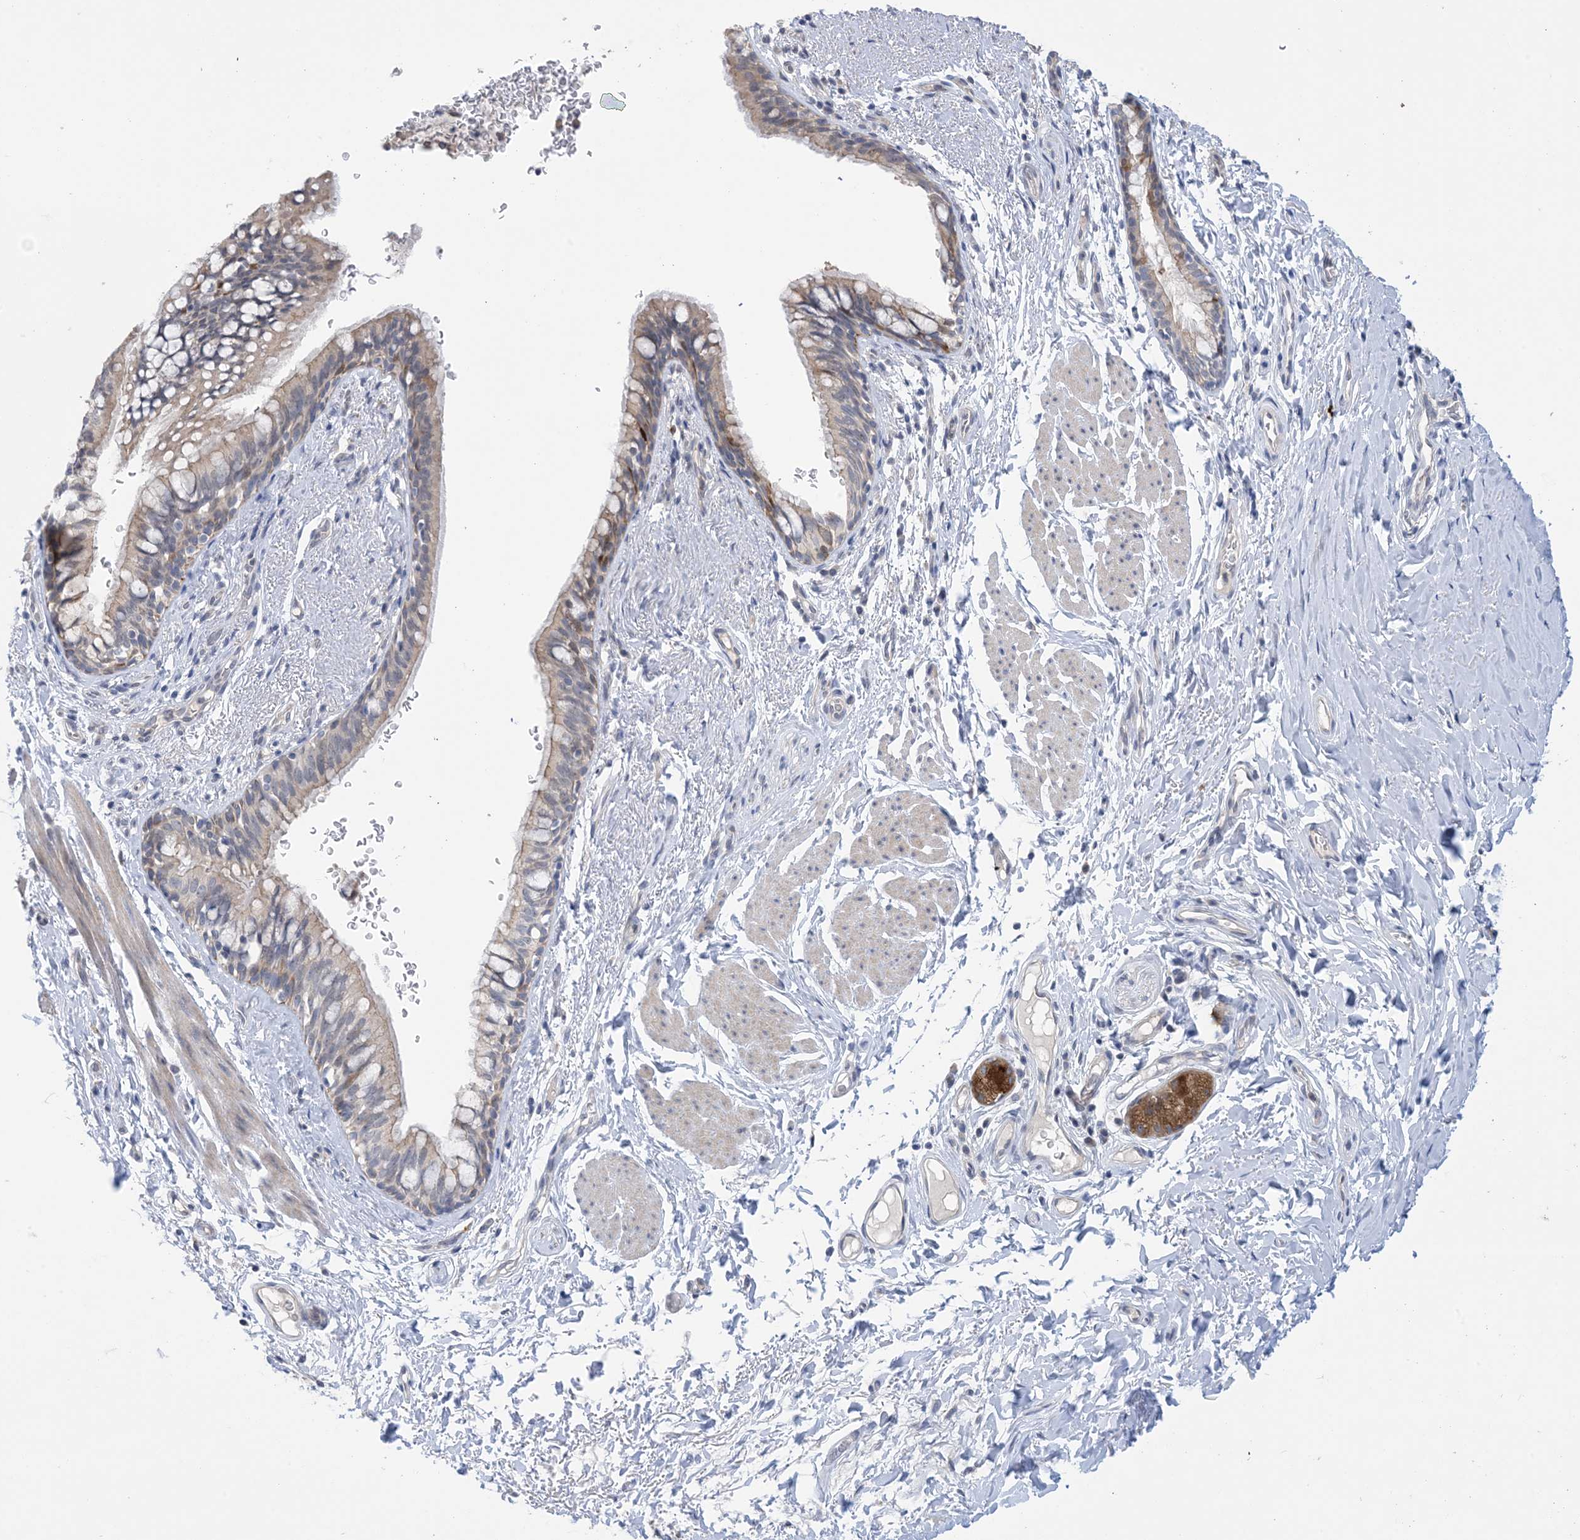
{"staining": {"intensity": "moderate", "quantity": "<25%", "location": "cytoplasmic/membranous"}, "tissue": "bronchus", "cell_type": "Respiratory epithelial cells", "image_type": "normal", "snomed": [{"axis": "morphology", "description": "Normal tissue, NOS"}, {"axis": "topography", "description": "Cartilage tissue"}, {"axis": "topography", "description": "Bronchus"}], "caption": "Bronchus stained with a protein marker demonstrates moderate staining in respiratory epithelial cells.", "gene": "TTYH1", "patient": {"sex": "female", "age": 36}}